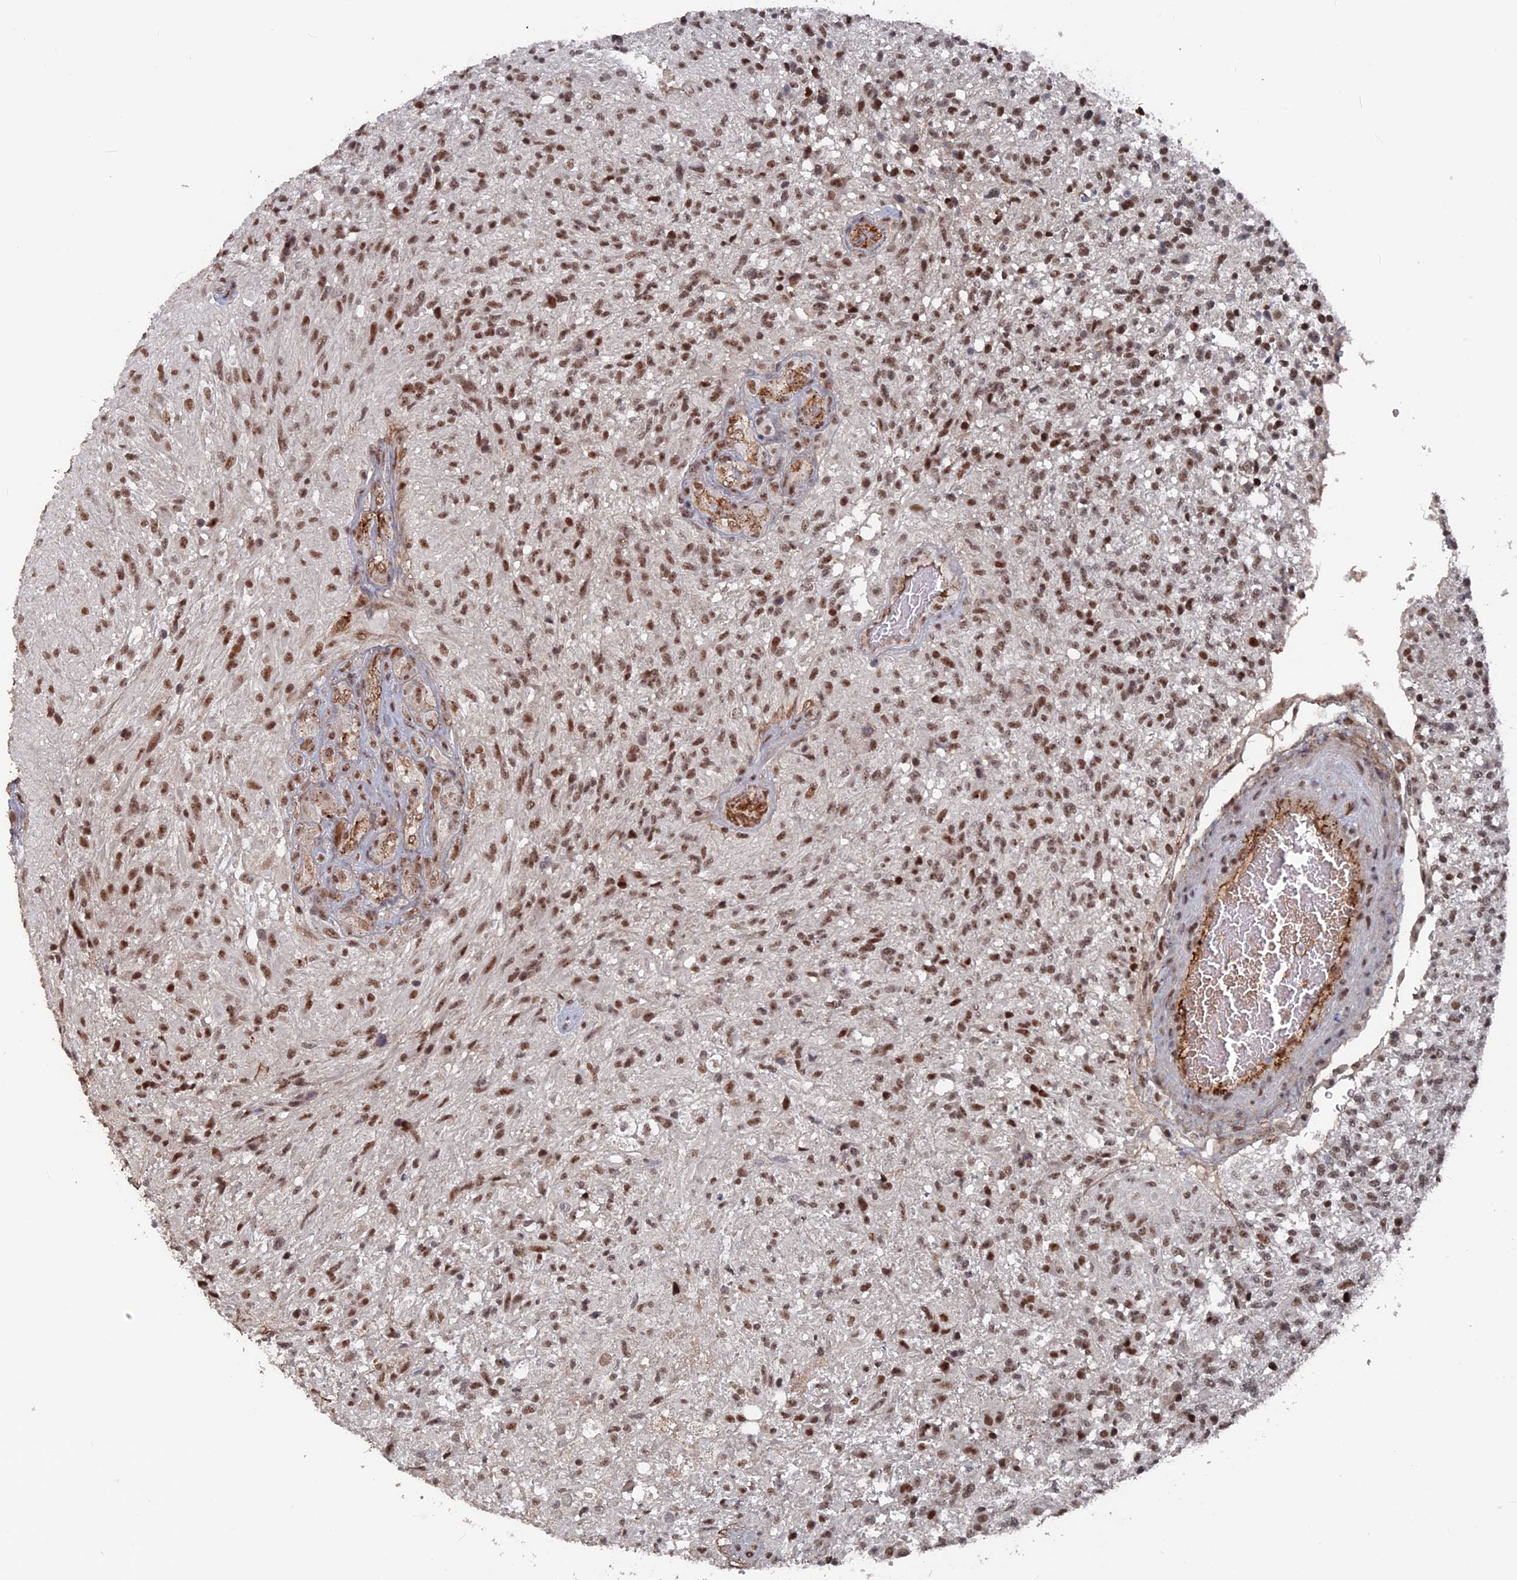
{"staining": {"intensity": "moderate", "quantity": ">75%", "location": "nuclear"}, "tissue": "glioma", "cell_type": "Tumor cells", "image_type": "cancer", "snomed": [{"axis": "morphology", "description": "Glioma, malignant, High grade"}, {"axis": "topography", "description": "Brain"}], "caption": "A brown stain shows moderate nuclear expression of a protein in glioma tumor cells.", "gene": "SH3D21", "patient": {"sex": "male", "age": 56}}